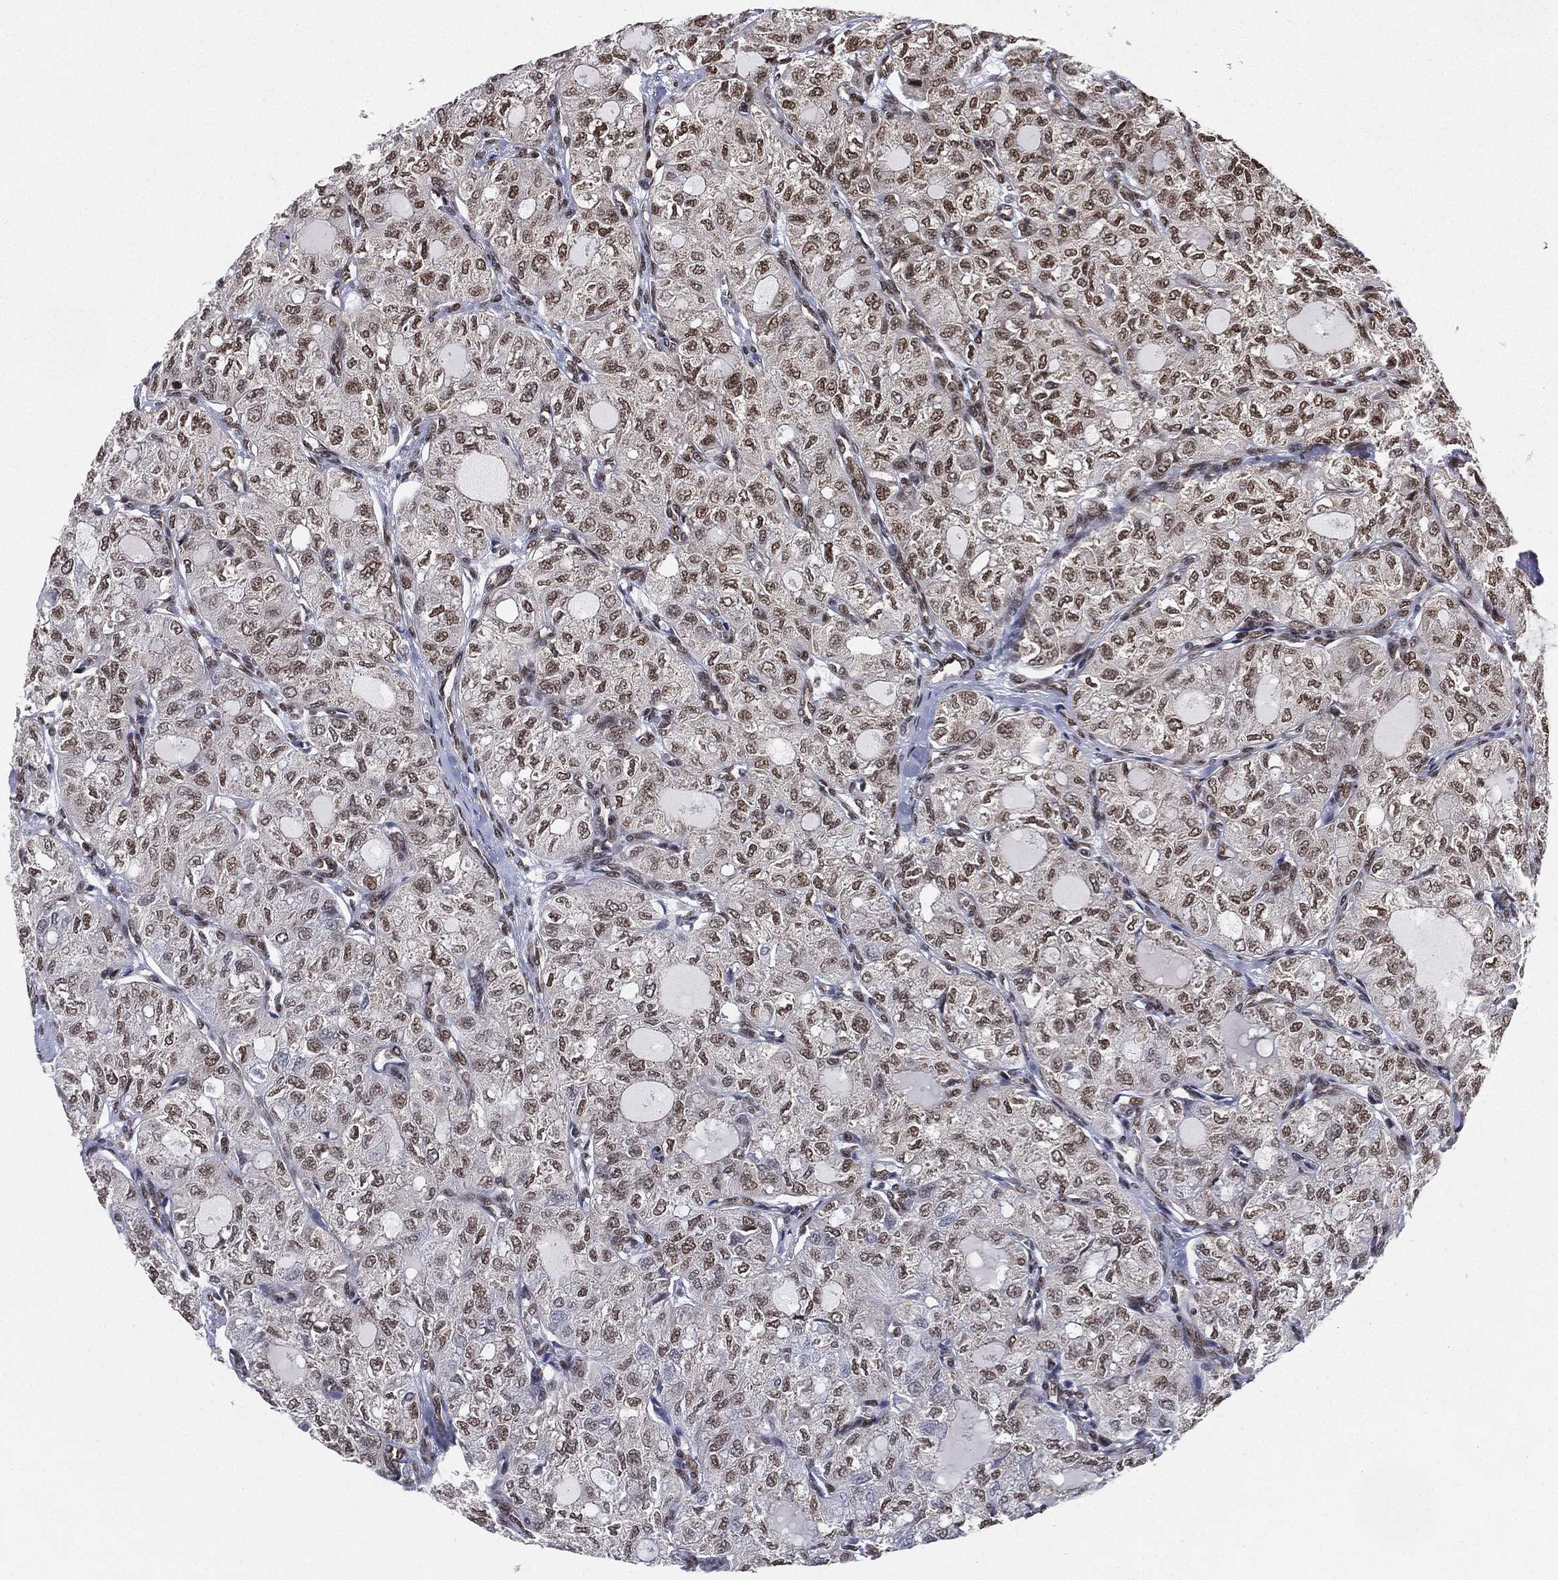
{"staining": {"intensity": "moderate", "quantity": "25%-75%", "location": "nuclear"}, "tissue": "thyroid cancer", "cell_type": "Tumor cells", "image_type": "cancer", "snomed": [{"axis": "morphology", "description": "Follicular adenoma carcinoma, NOS"}, {"axis": "topography", "description": "Thyroid gland"}], "caption": "Immunohistochemical staining of human follicular adenoma carcinoma (thyroid) demonstrates medium levels of moderate nuclear staining in about 25%-75% of tumor cells. (DAB (3,3'-diaminobenzidine) IHC with brightfield microscopy, high magnification).", "gene": "FUBP3", "patient": {"sex": "male", "age": 75}}